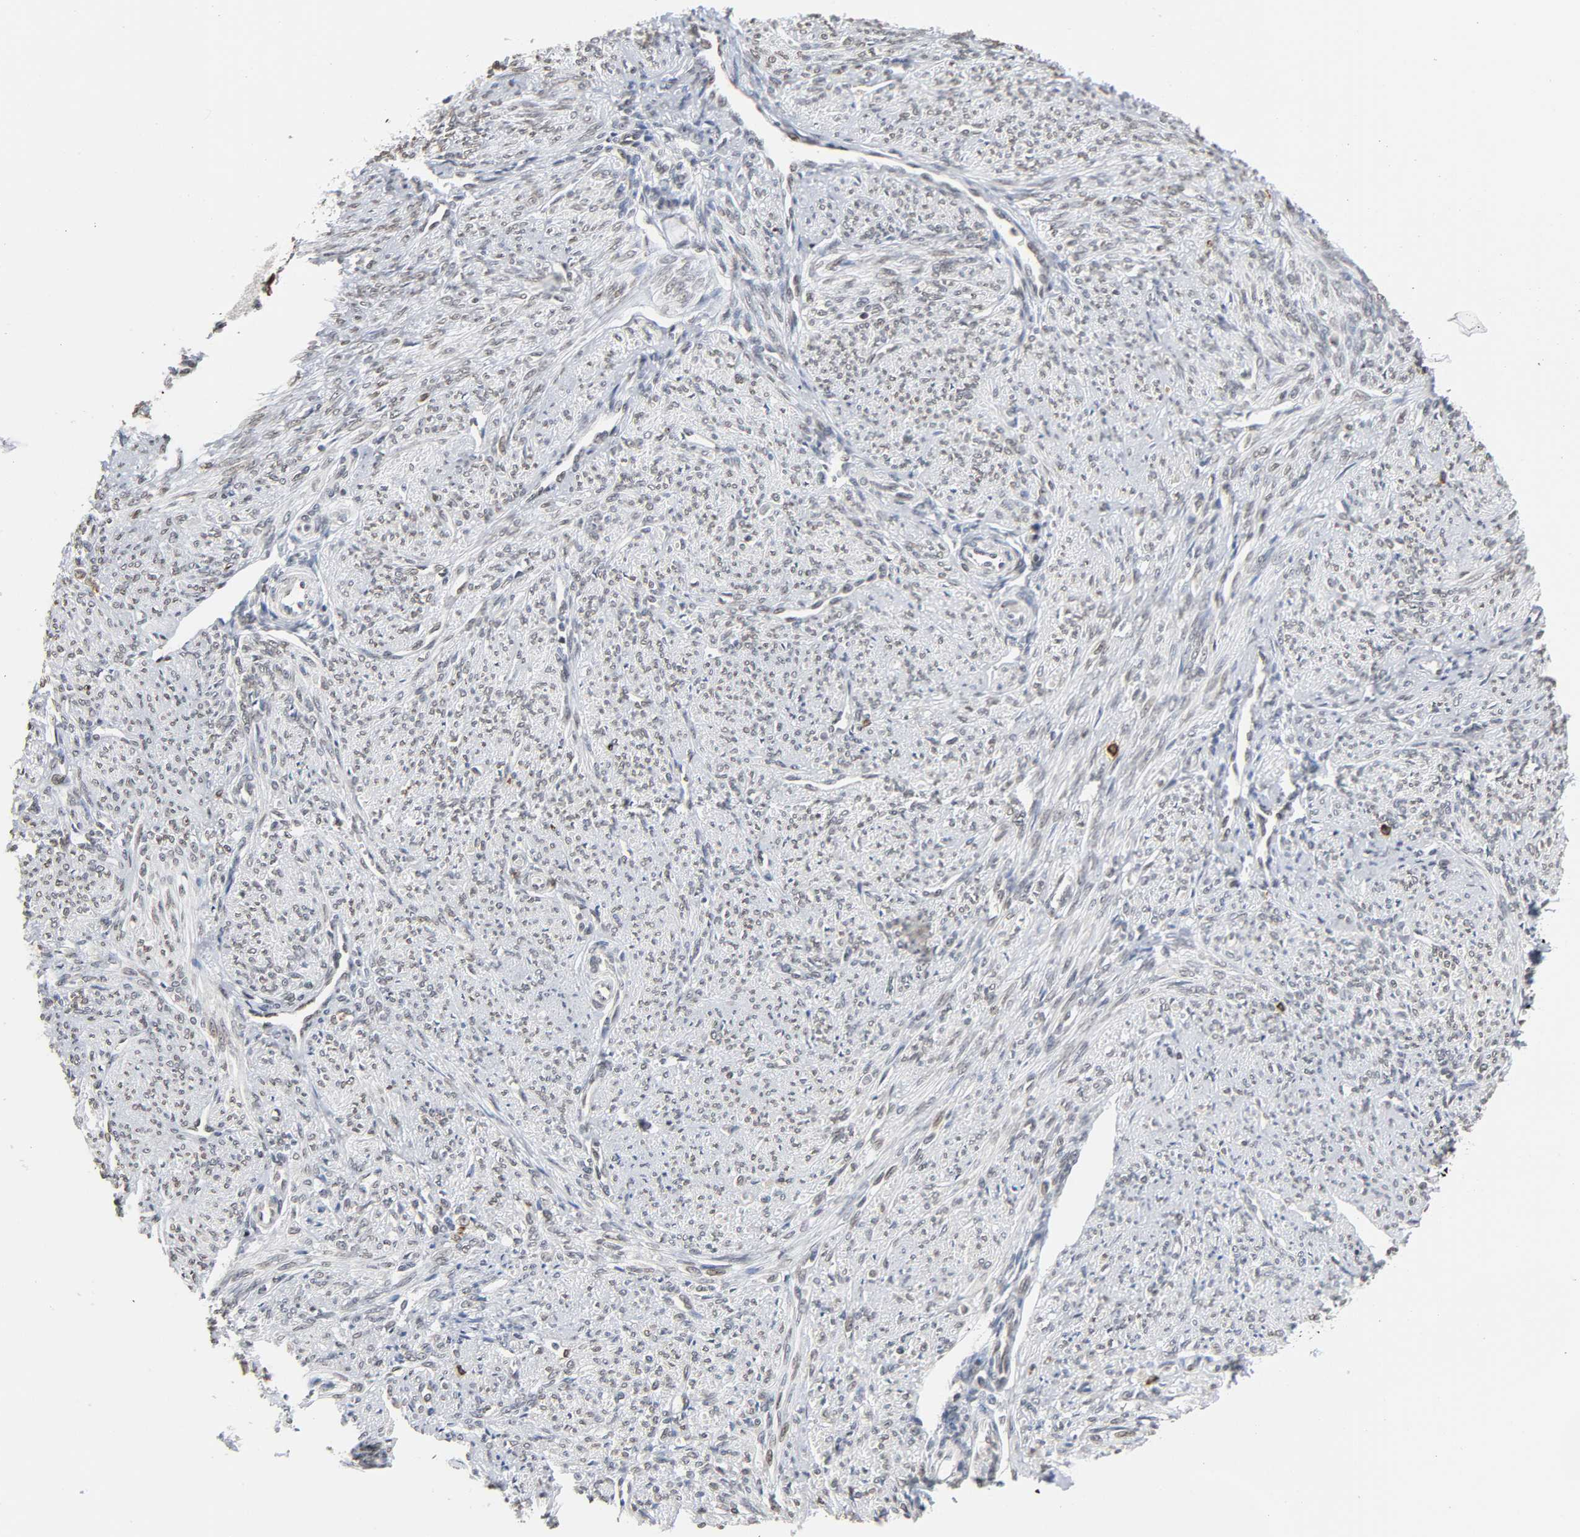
{"staining": {"intensity": "moderate", "quantity": ">75%", "location": "nuclear"}, "tissue": "smooth muscle", "cell_type": "Smooth muscle cells", "image_type": "normal", "snomed": [{"axis": "morphology", "description": "Normal tissue, NOS"}, {"axis": "topography", "description": "Smooth muscle"}], "caption": "Protein staining of benign smooth muscle reveals moderate nuclear expression in approximately >75% of smooth muscle cells.", "gene": "SUMO1", "patient": {"sex": "female", "age": 65}}